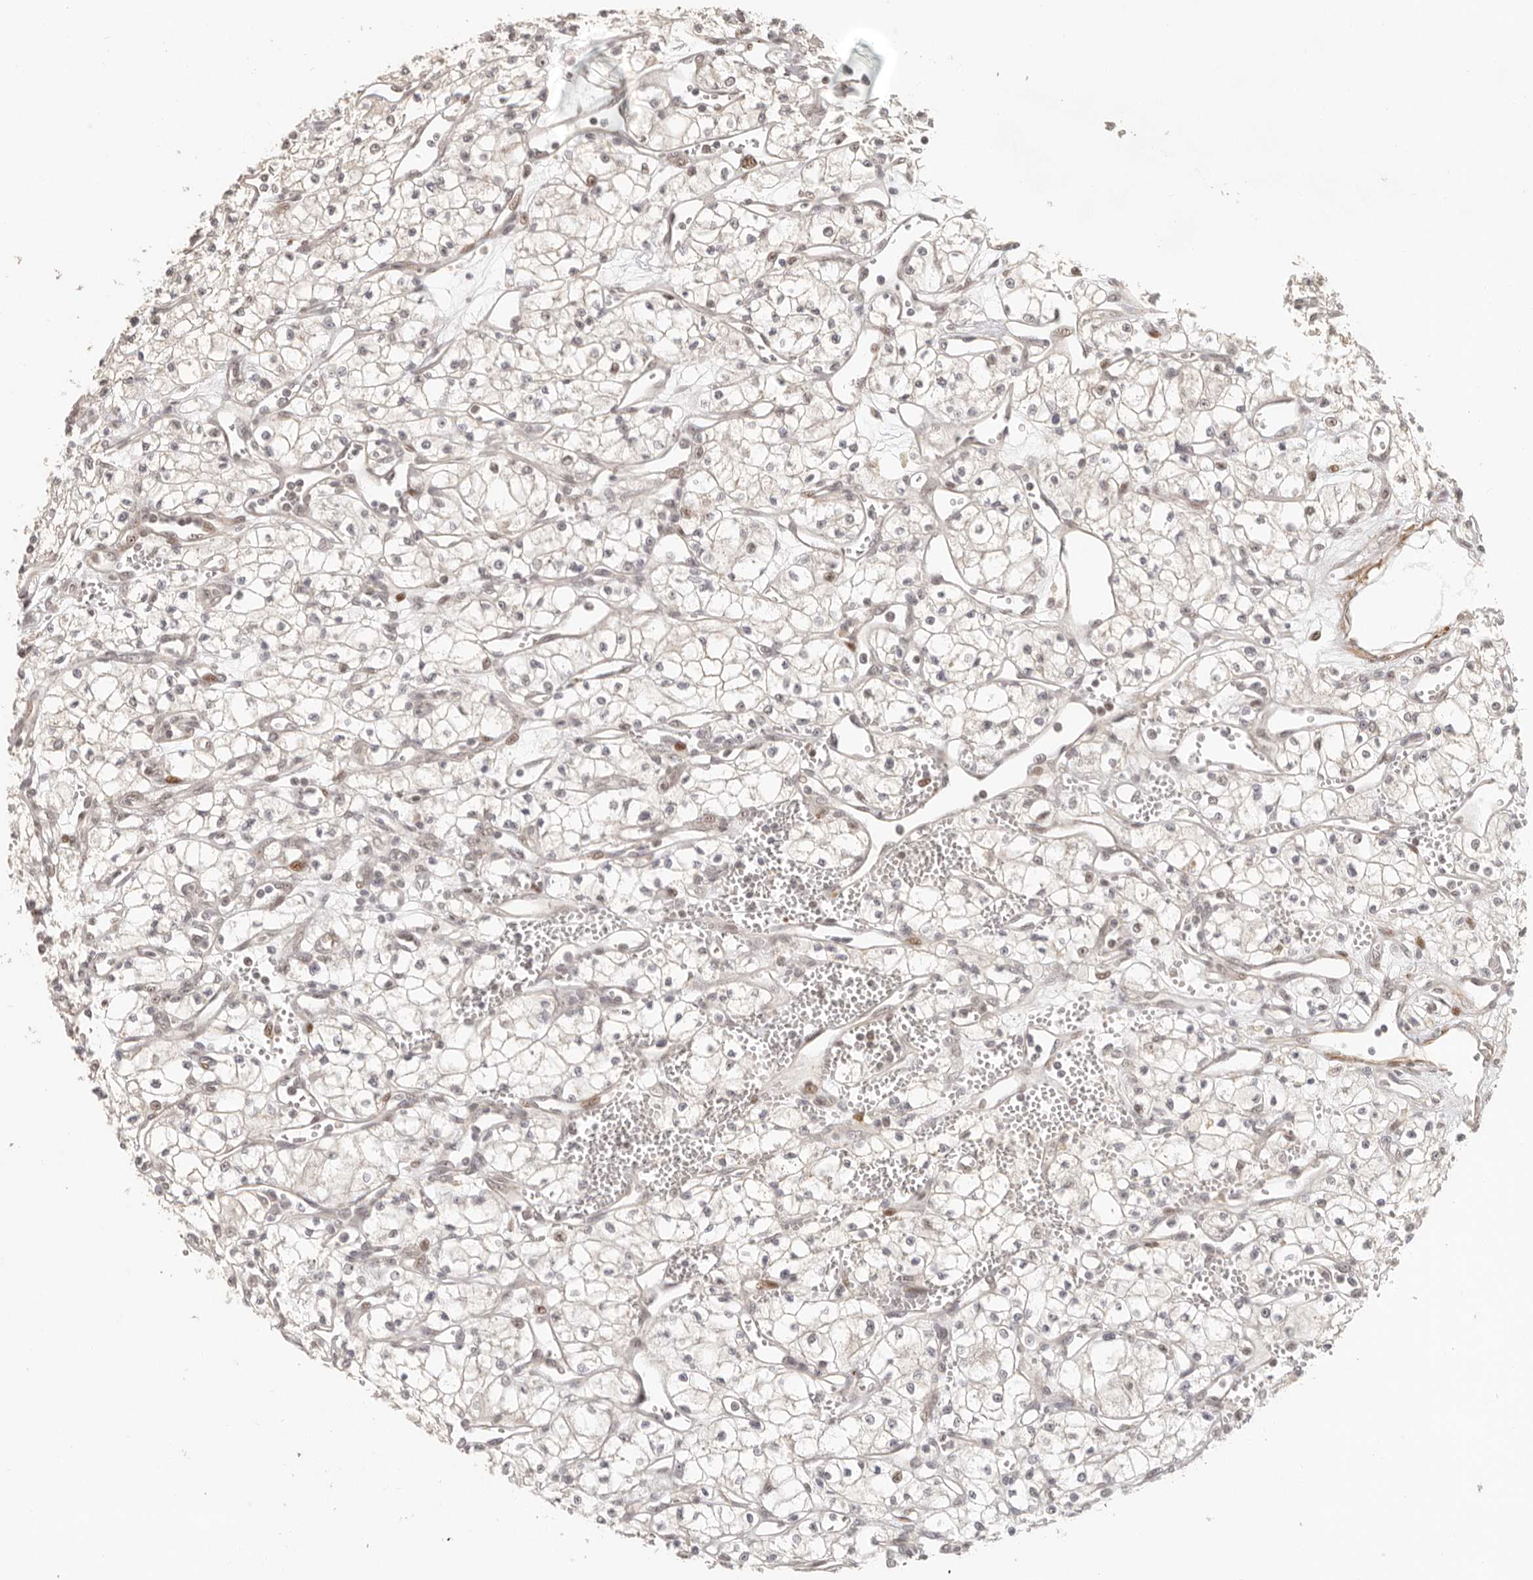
{"staining": {"intensity": "moderate", "quantity": "<25%", "location": "nuclear"}, "tissue": "renal cancer", "cell_type": "Tumor cells", "image_type": "cancer", "snomed": [{"axis": "morphology", "description": "Adenocarcinoma, NOS"}, {"axis": "topography", "description": "Kidney"}], "caption": "Renal adenocarcinoma was stained to show a protein in brown. There is low levels of moderate nuclear expression in approximately <25% of tumor cells.", "gene": "GPBP1L1", "patient": {"sex": "male", "age": 59}}